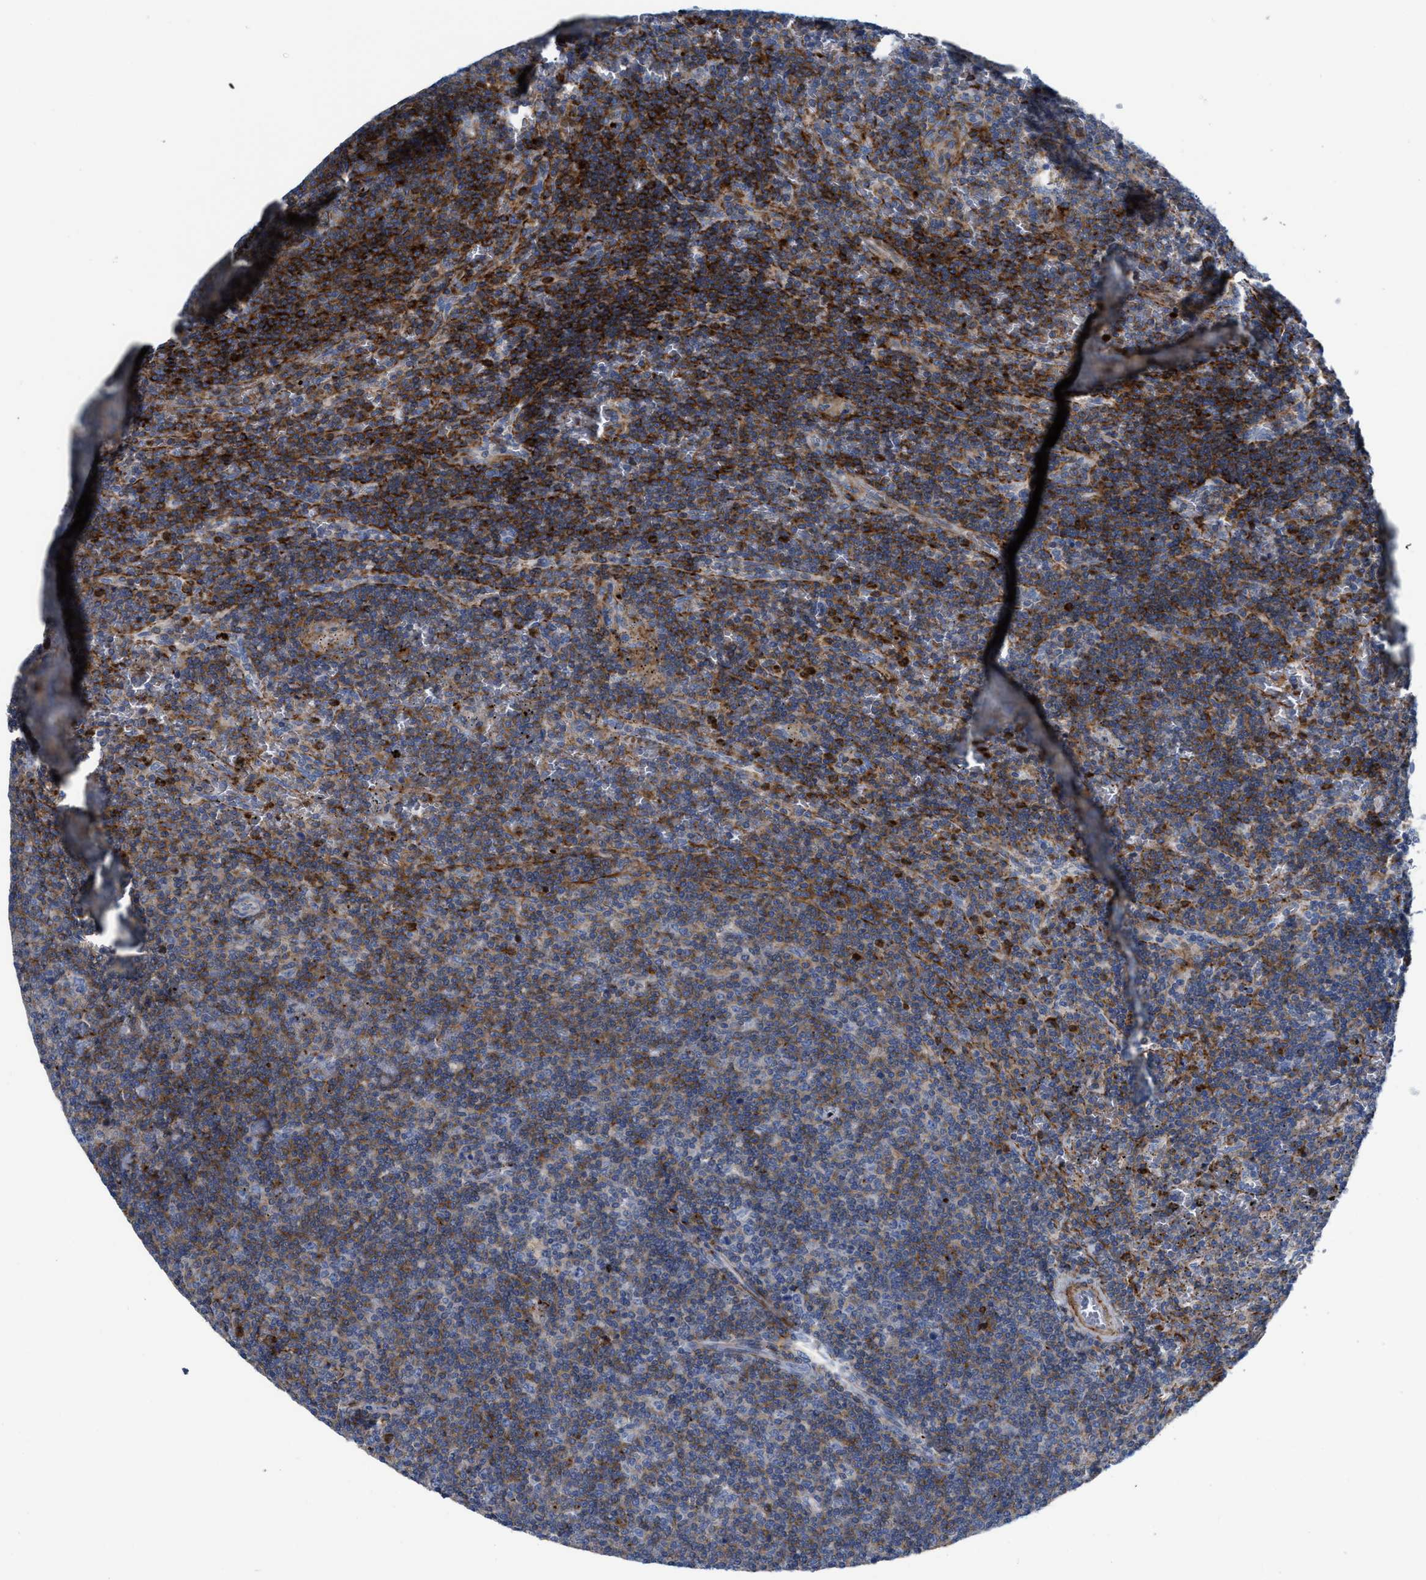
{"staining": {"intensity": "strong", "quantity": "25%-75%", "location": "cytoplasmic/membranous"}, "tissue": "lymphoma", "cell_type": "Tumor cells", "image_type": "cancer", "snomed": [{"axis": "morphology", "description": "Malignant lymphoma, non-Hodgkin's type, Low grade"}, {"axis": "topography", "description": "Spleen"}], "caption": "High-power microscopy captured an IHC photomicrograph of lymphoma, revealing strong cytoplasmic/membranous positivity in about 25%-75% of tumor cells.", "gene": "PRMT2", "patient": {"sex": "female", "age": 19}}